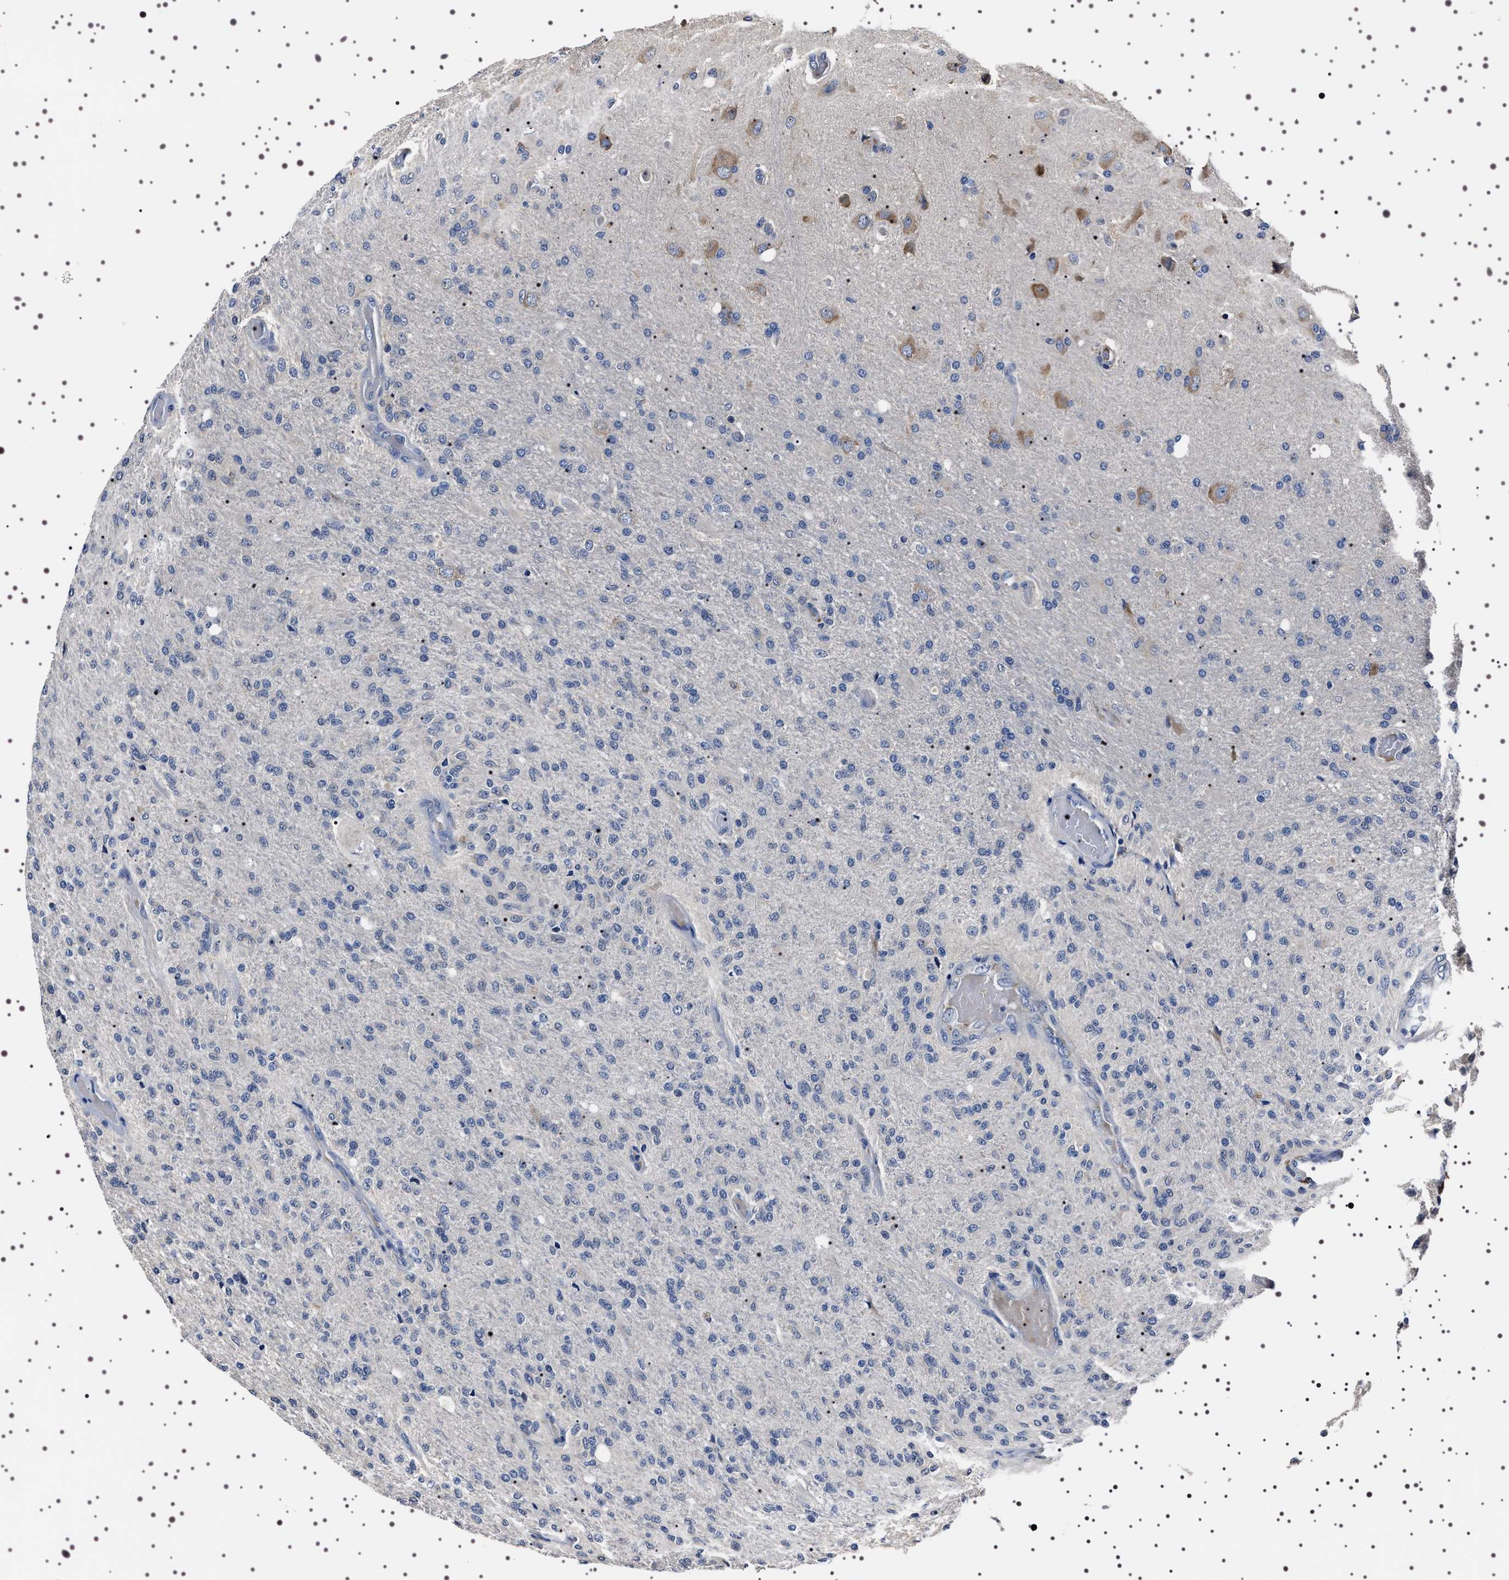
{"staining": {"intensity": "negative", "quantity": "none", "location": "none"}, "tissue": "glioma", "cell_type": "Tumor cells", "image_type": "cancer", "snomed": [{"axis": "morphology", "description": "Normal tissue, NOS"}, {"axis": "morphology", "description": "Glioma, malignant, High grade"}, {"axis": "topography", "description": "Cerebral cortex"}], "caption": "High power microscopy histopathology image of an immunohistochemistry photomicrograph of glioma, revealing no significant expression in tumor cells. (DAB (3,3'-diaminobenzidine) immunohistochemistry with hematoxylin counter stain).", "gene": "TARBP1", "patient": {"sex": "male", "age": 77}}